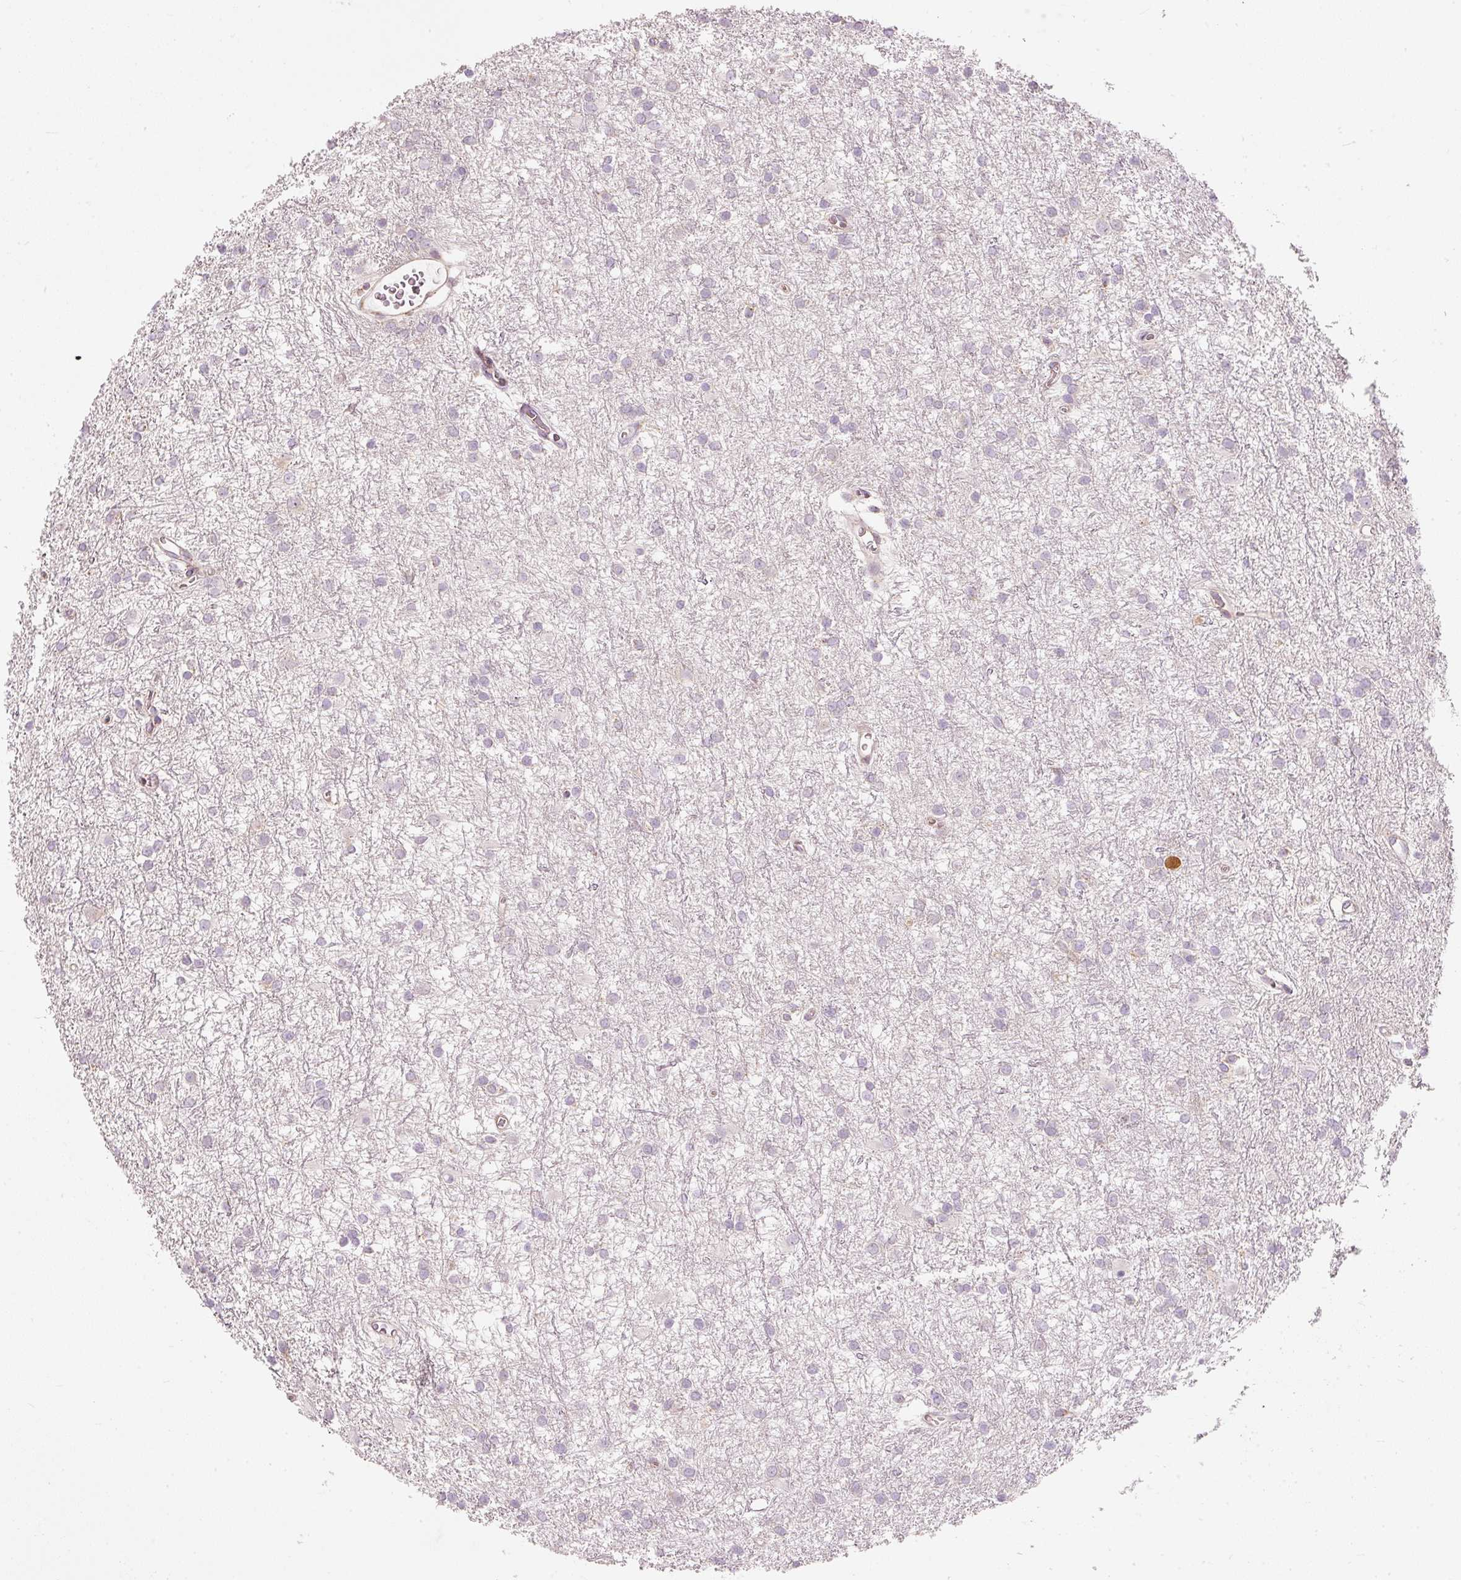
{"staining": {"intensity": "negative", "quantity": "none", "location": "none"}, "tissue": "glioma", "cell_type": "Tumor cells", "image_type": "cancer", "snomed": [{"axis": "morphology", "description": "Glioma, malignant, High grade"}, {"axis": "topography", "description": "Brain"}], "caption": "DAB immunohistochemical staining of human high-grade glioma (malignant) displays no significant expression in tumor cells. (DAB (3,3'-diaminobenzidine) immunohistochemistry, high magnification).", "gene": "SNAPC5", "patient": {"sex": "female", "age": 50}}